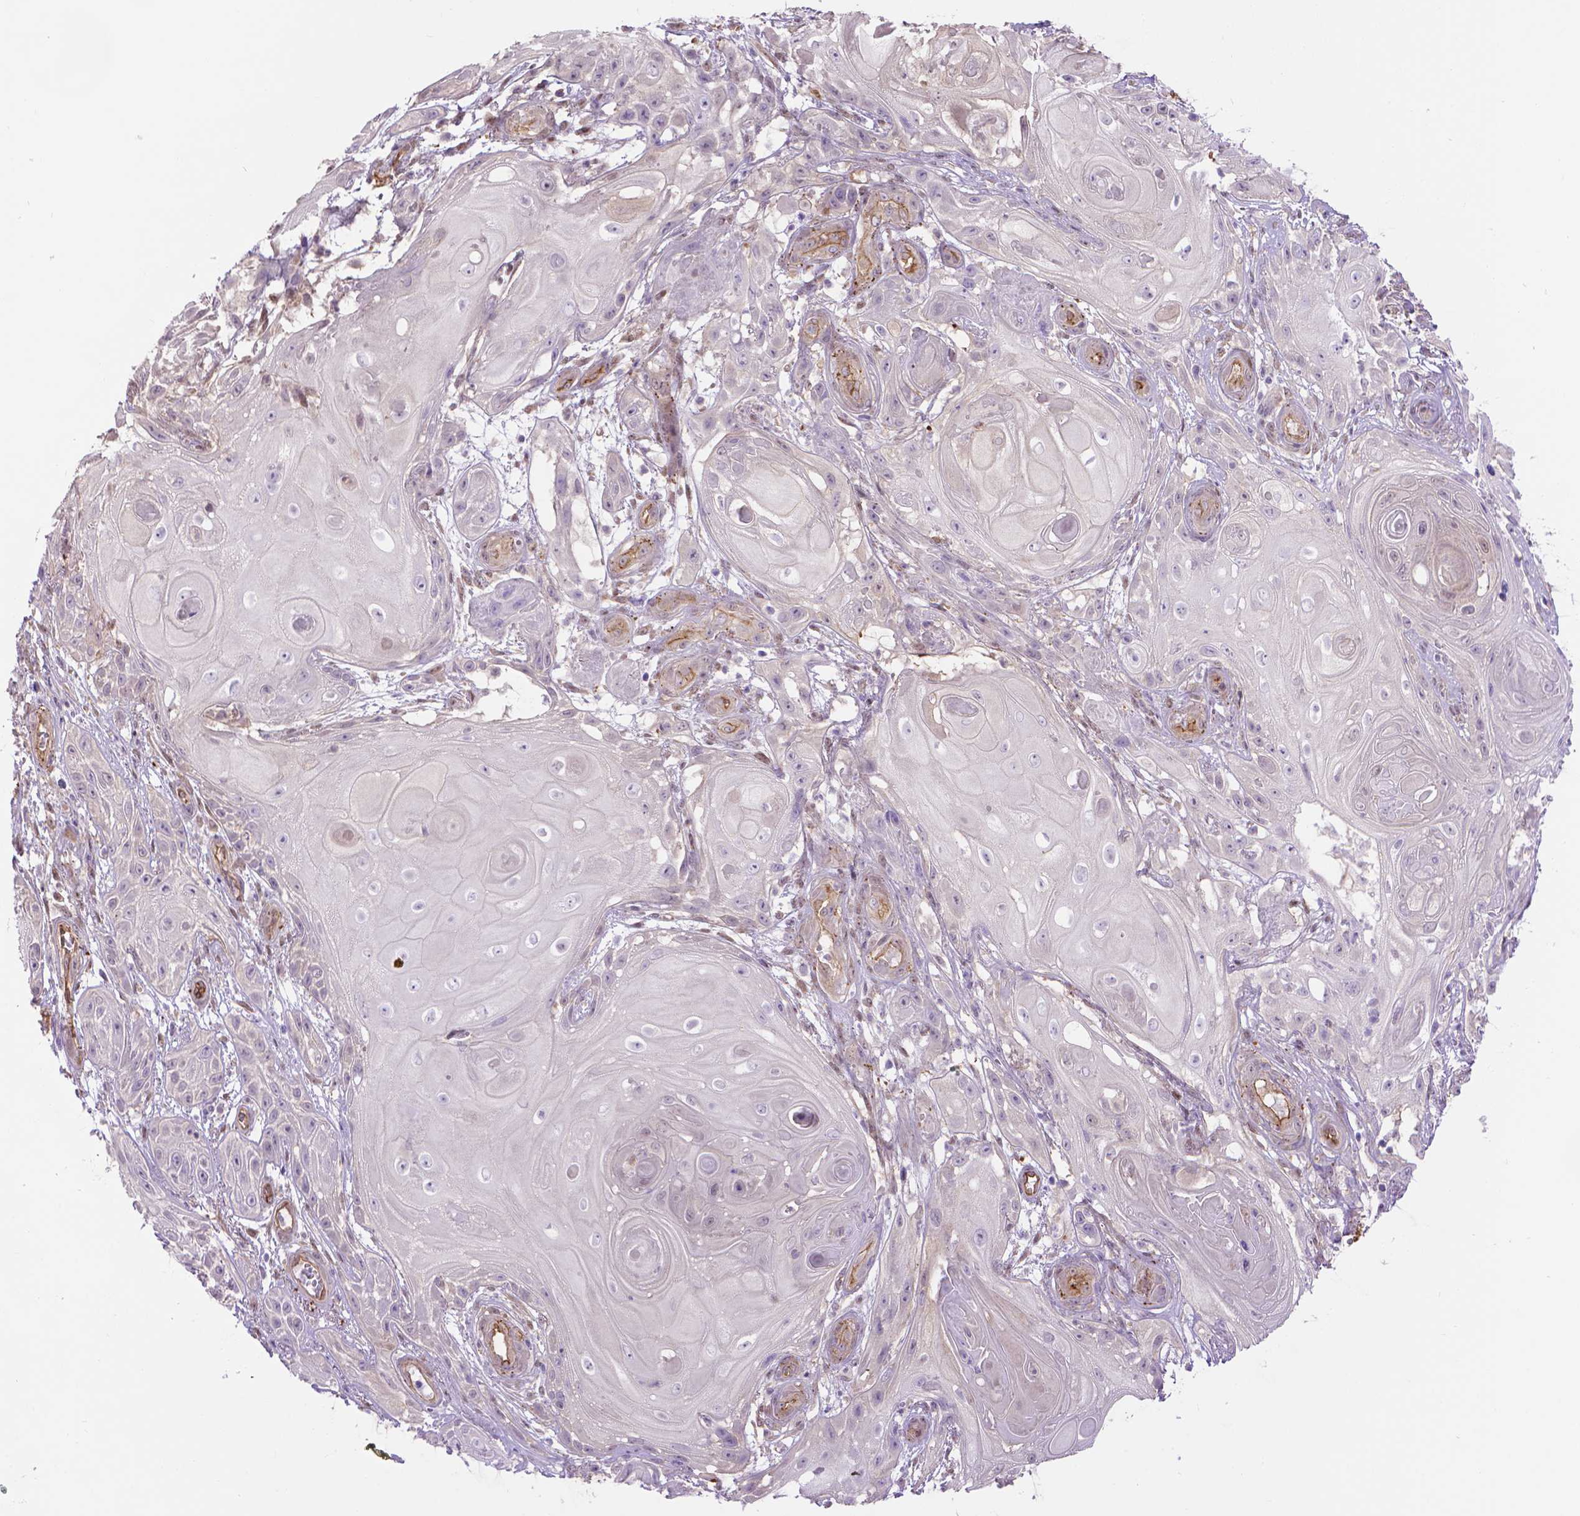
{"staining": {"intensity": "negative", "quantity": "none", "location": "none"}, "tissue": "skin cancer", "cell_type": "Tumor cells", "image_type": "cancer", "snomed": [{"axis": "morphology", "description": "Squamous cell carcinoma, NOS"}, {"axis": "topography", "description": "Skin"}], "caption": "Protein analysis of squamous cell carcinoma (skin) reveals no significant positivity in tumor cells.", "gene": "CLIC4", "patient": {"sex": "male", "age": 62}}